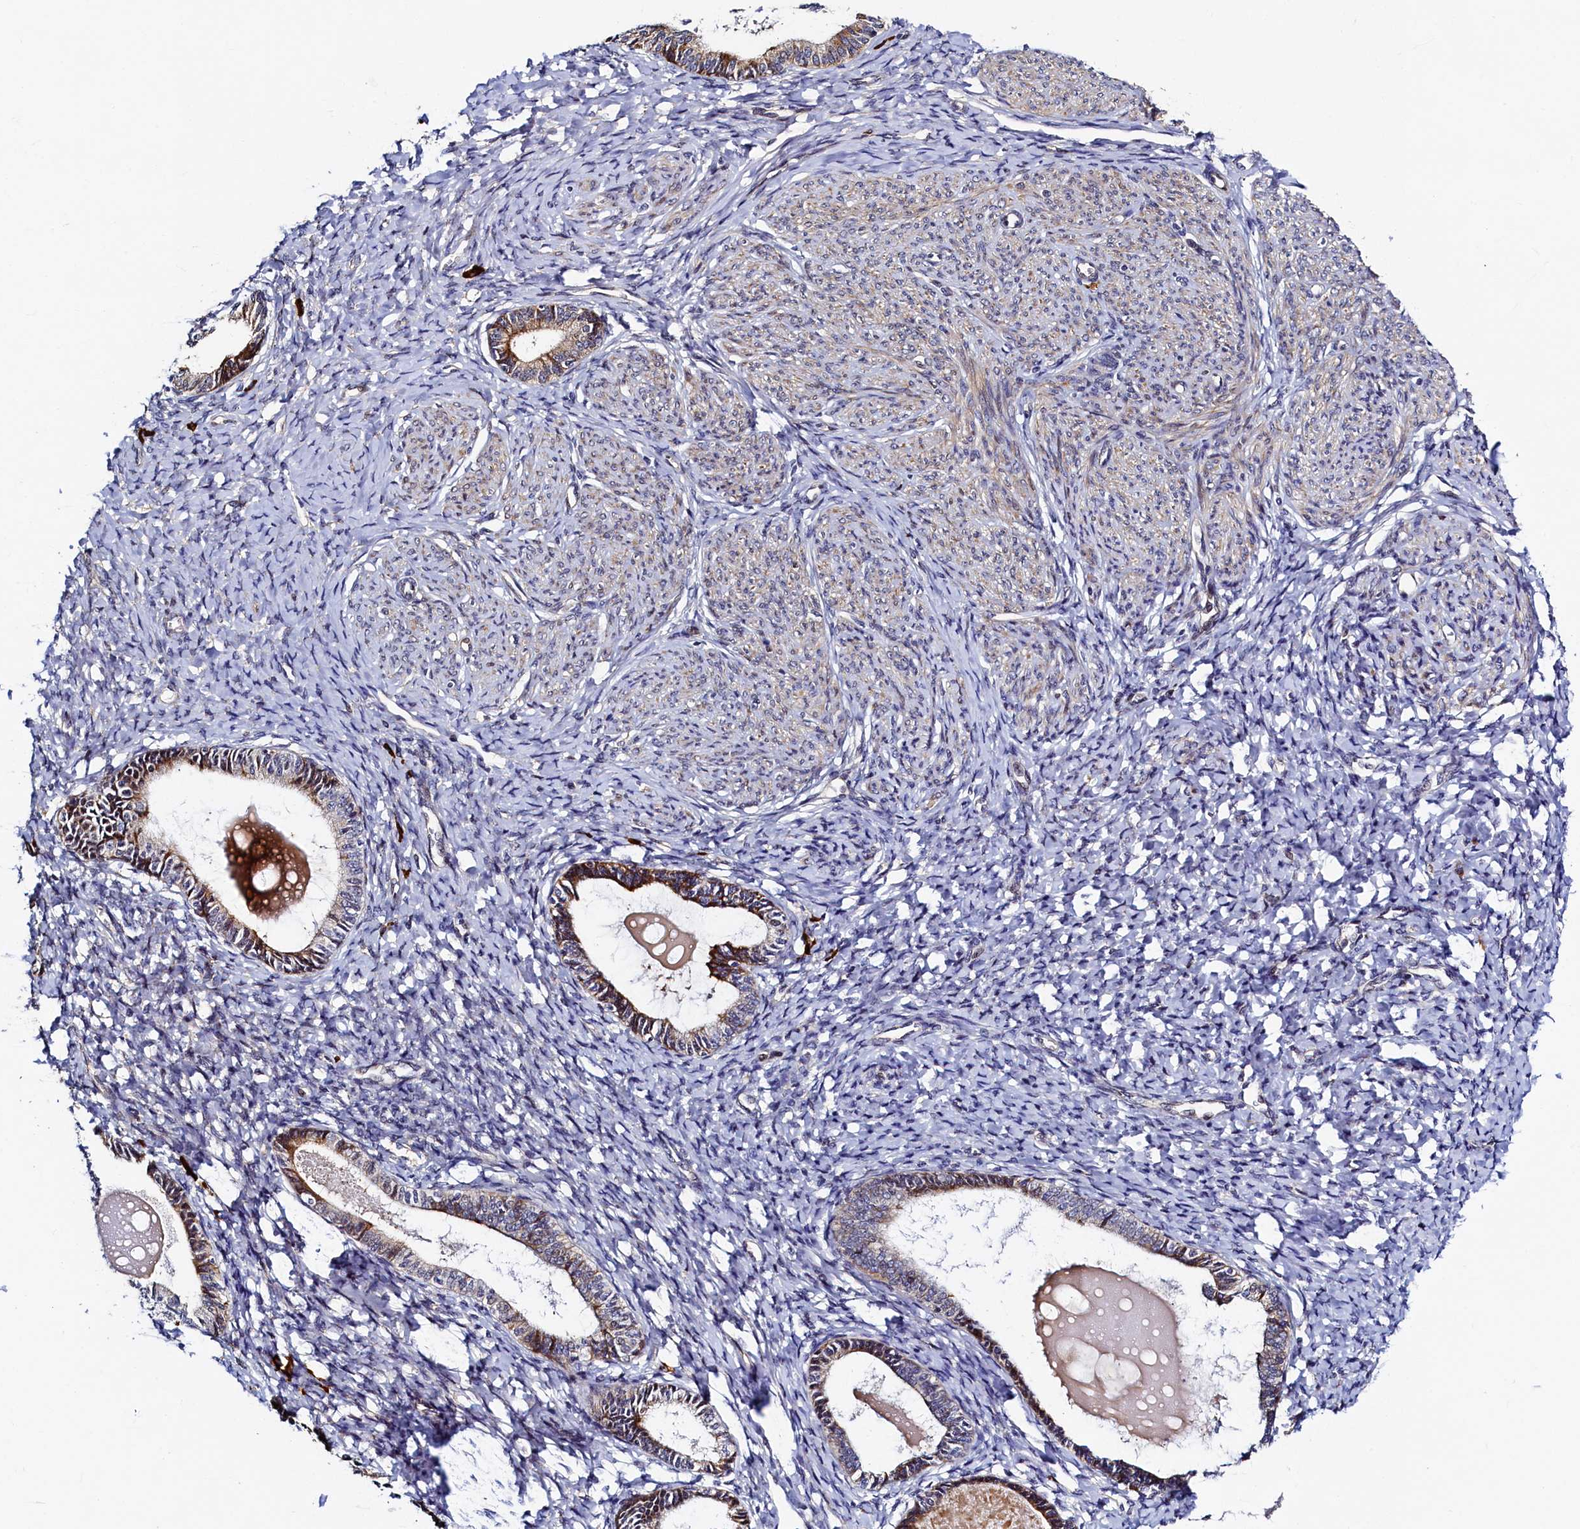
{"staining": {"intensity": "negative", "quantity": "none", "location": "none"}, "tissue": "endometrium", "cell_type": "Cells in endometrial stroma", "image_type": "normal", "snomed": [{"axis": "morphology", "description": "Normal tissue, NOS"}, {"axis": "topography", "description": "Endometrium"}], "caption": "Endometrium stained for a protein using IHC demonstrates no expression cells in endometrial stroma.", "gene": "SLC16A14", "patient": {"sex": "female", "age": 72}}